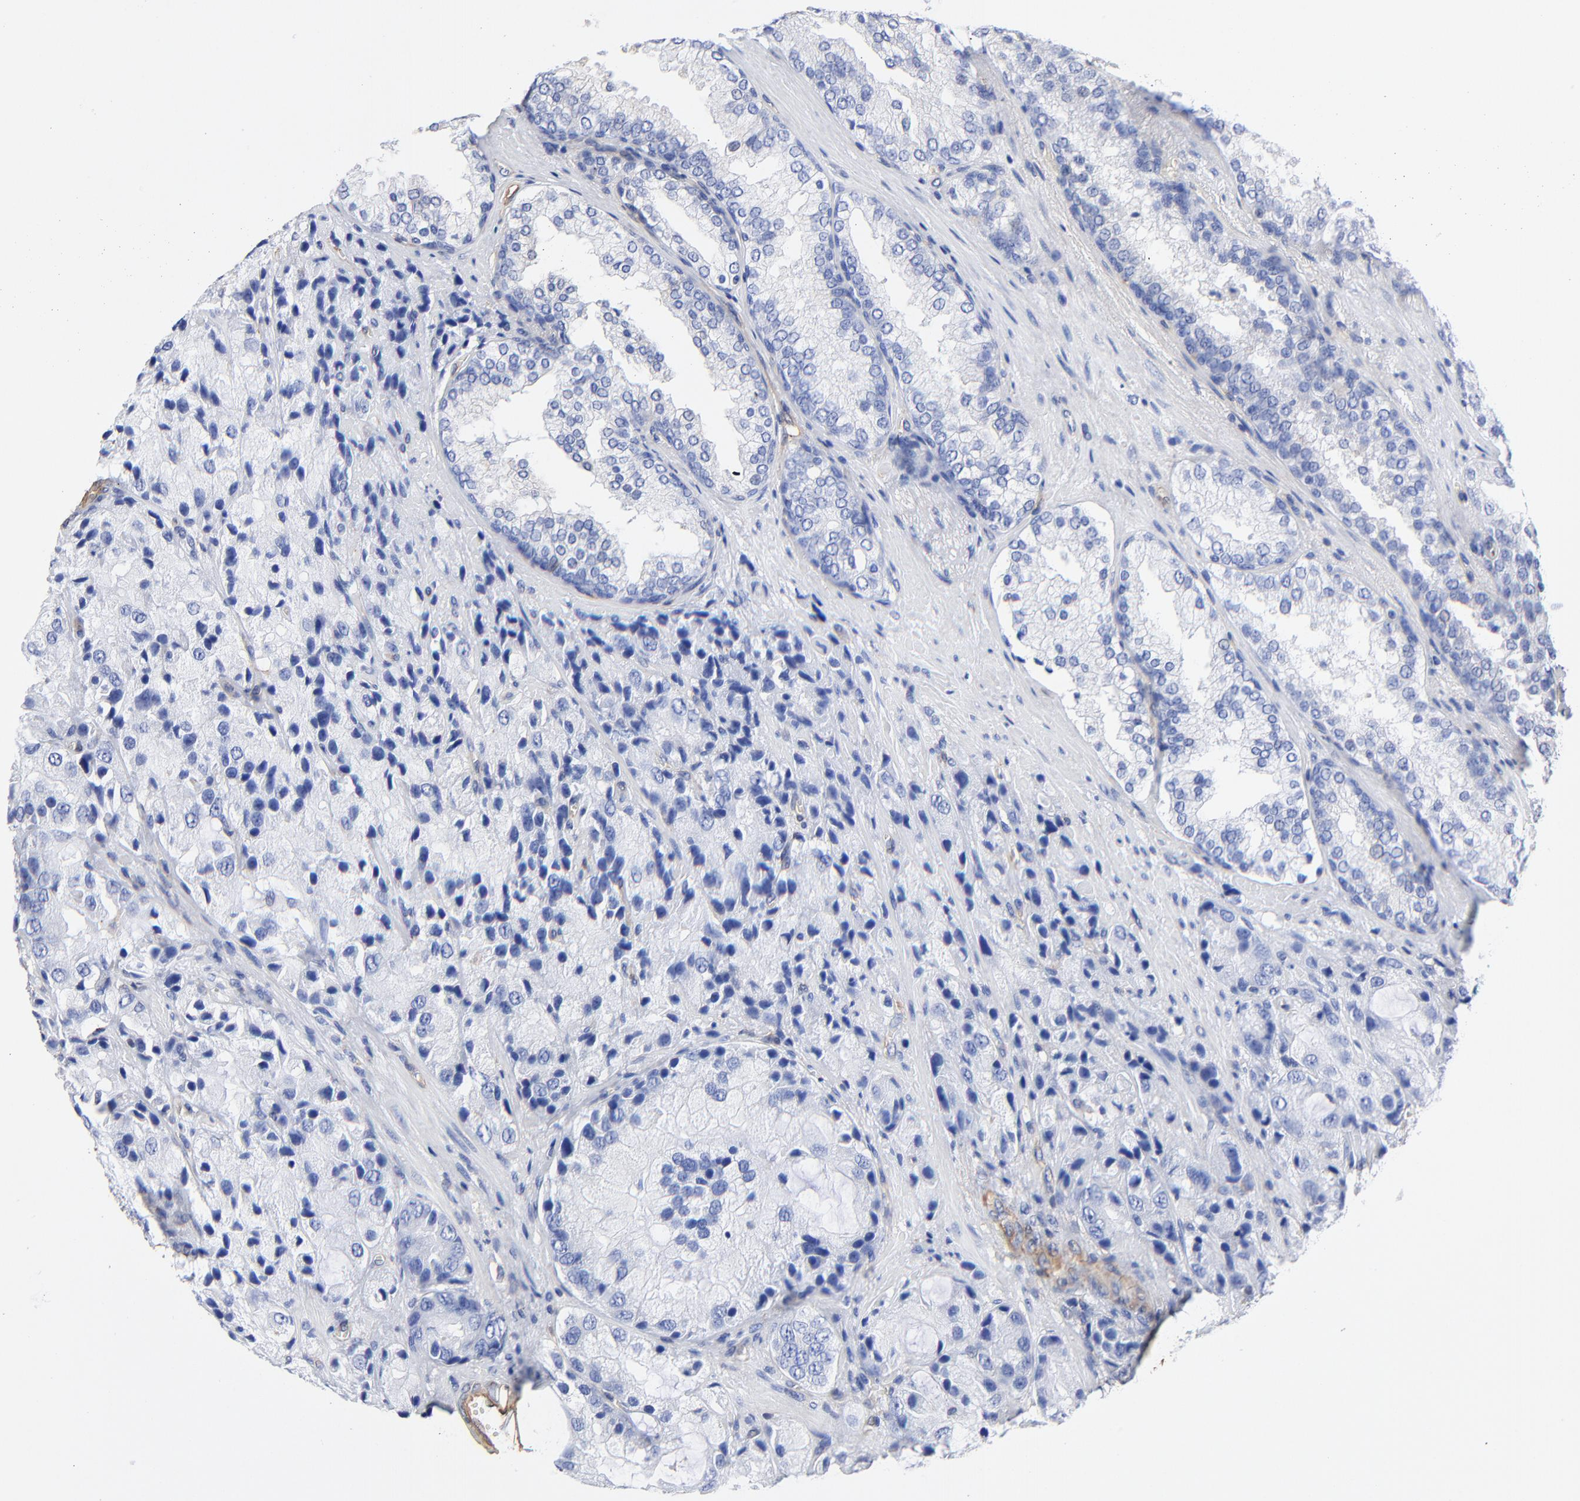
{"staining": {"intensity": "negative", "quantity": "none", "location": "none"}, "tissue": "prostate cancer", "cell_type": "Tumor cells", "image_type": "cancer", "snomed": [{"axis": "morphology", "description": "Adenocarcinoma, High grade"}, {"axis": "topography", "description": "Prostate"}], "caption": "DAB immunohistochemical staining of human prostate adenocarcinoma (high-grade) reveals no significant positivity in tumor cells. Brightfield microscopy of immunohistochemistry stained with DAB (brown) and hematoxylin (blue), captured at high magnification.", "gene": "TAGLN2", "patient": {"sex": "male", "age": 70}}